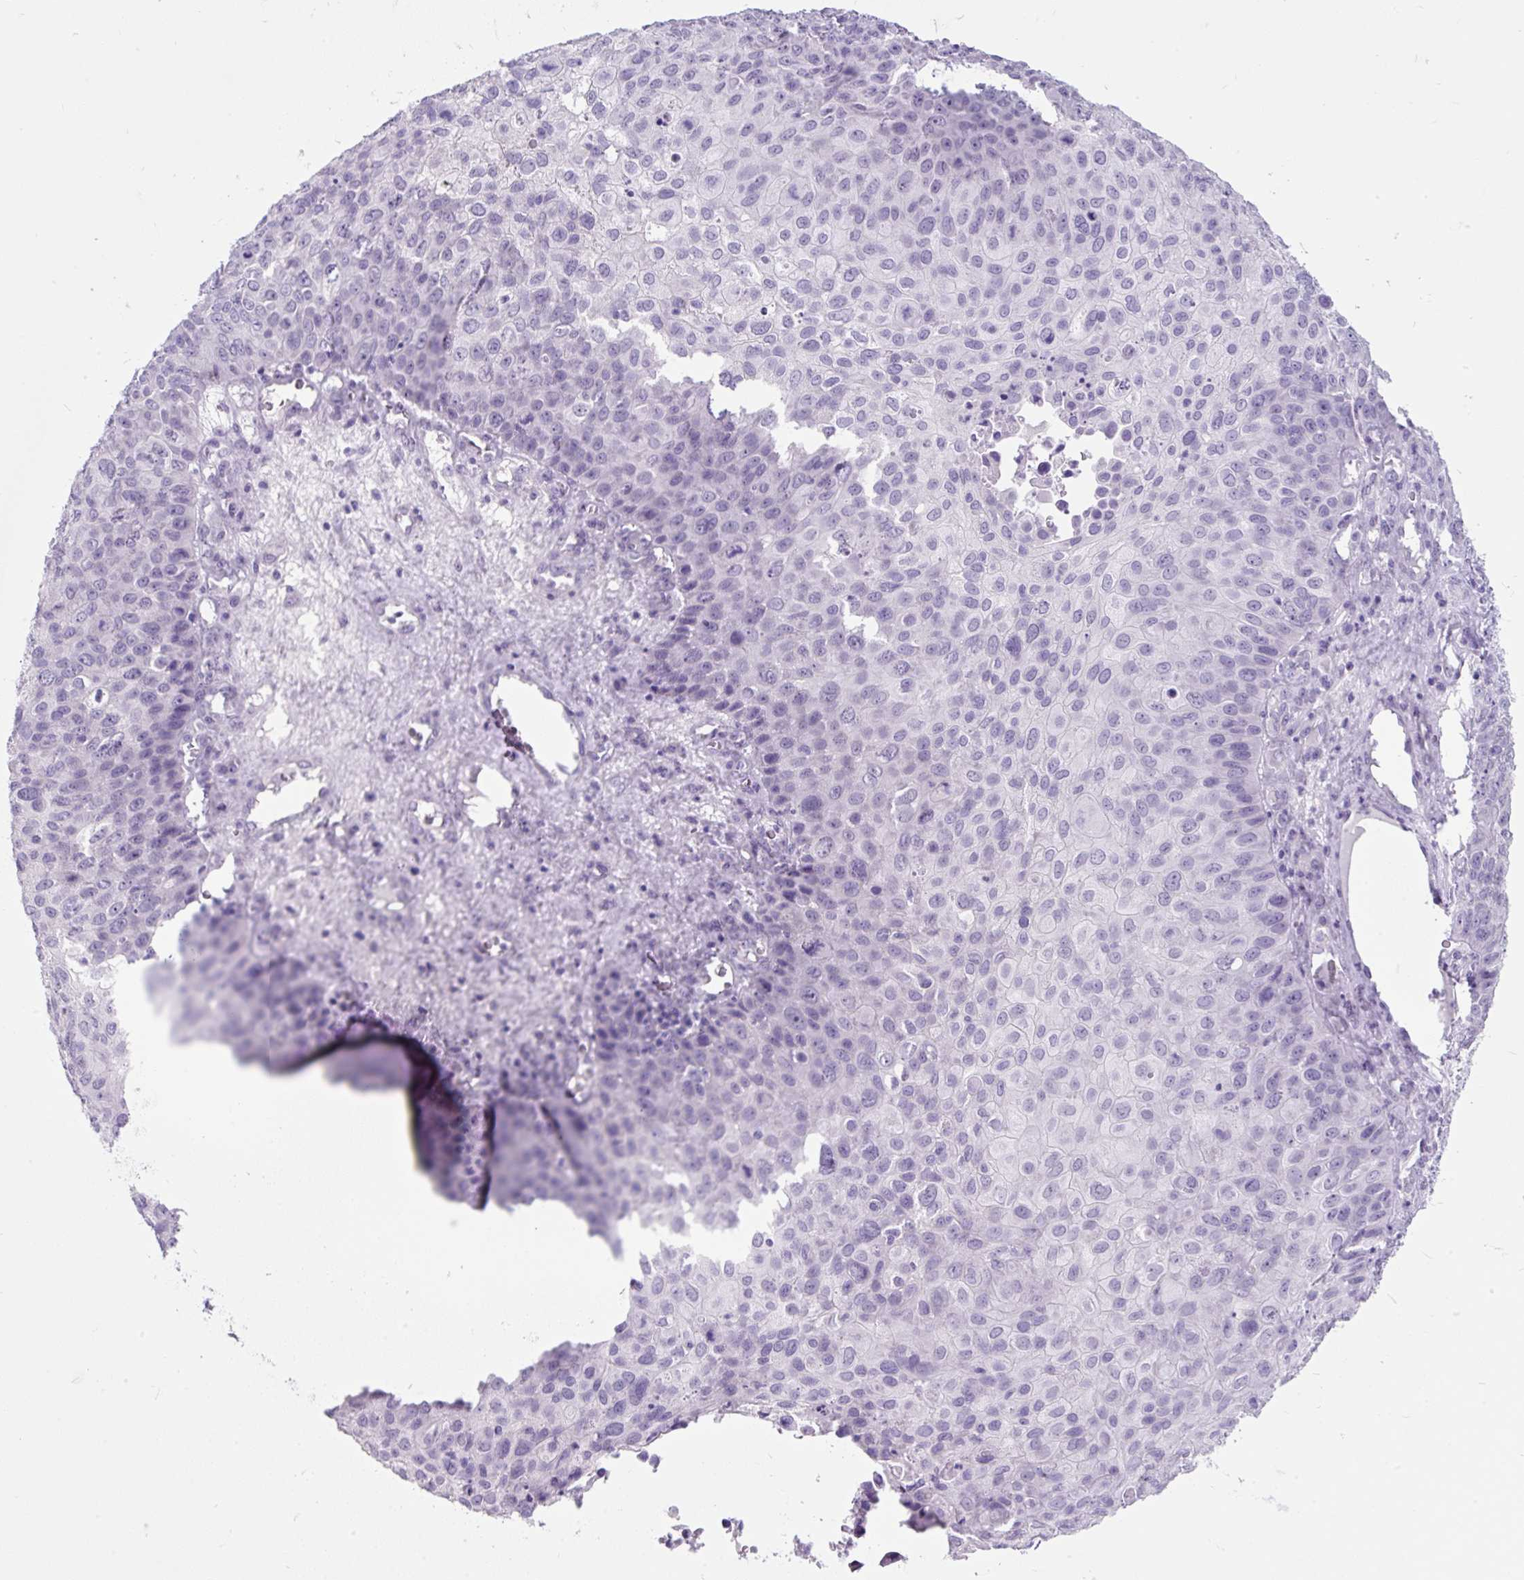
{"staining": {"intensity": "negative", "quantity": "none", "location": "none"}, "tissue": "skin cancer", "cell_type": "Tumor cells", "image_type": "cancer", "snomed": [{"axis": "morphology", "description": "Squamous cell carcinoma, NOS"}, {"axis": "topography", "description": "Skin"}], "caption": "Immunohistochemical staining of skin cancer exhibits no significant staining in tumor cells. (Brightfield microscopy of DAB immunohistochemistry at high magnification).", "gene": "SCGB1A1", "patient": {"sex": "male", "age": 87}}